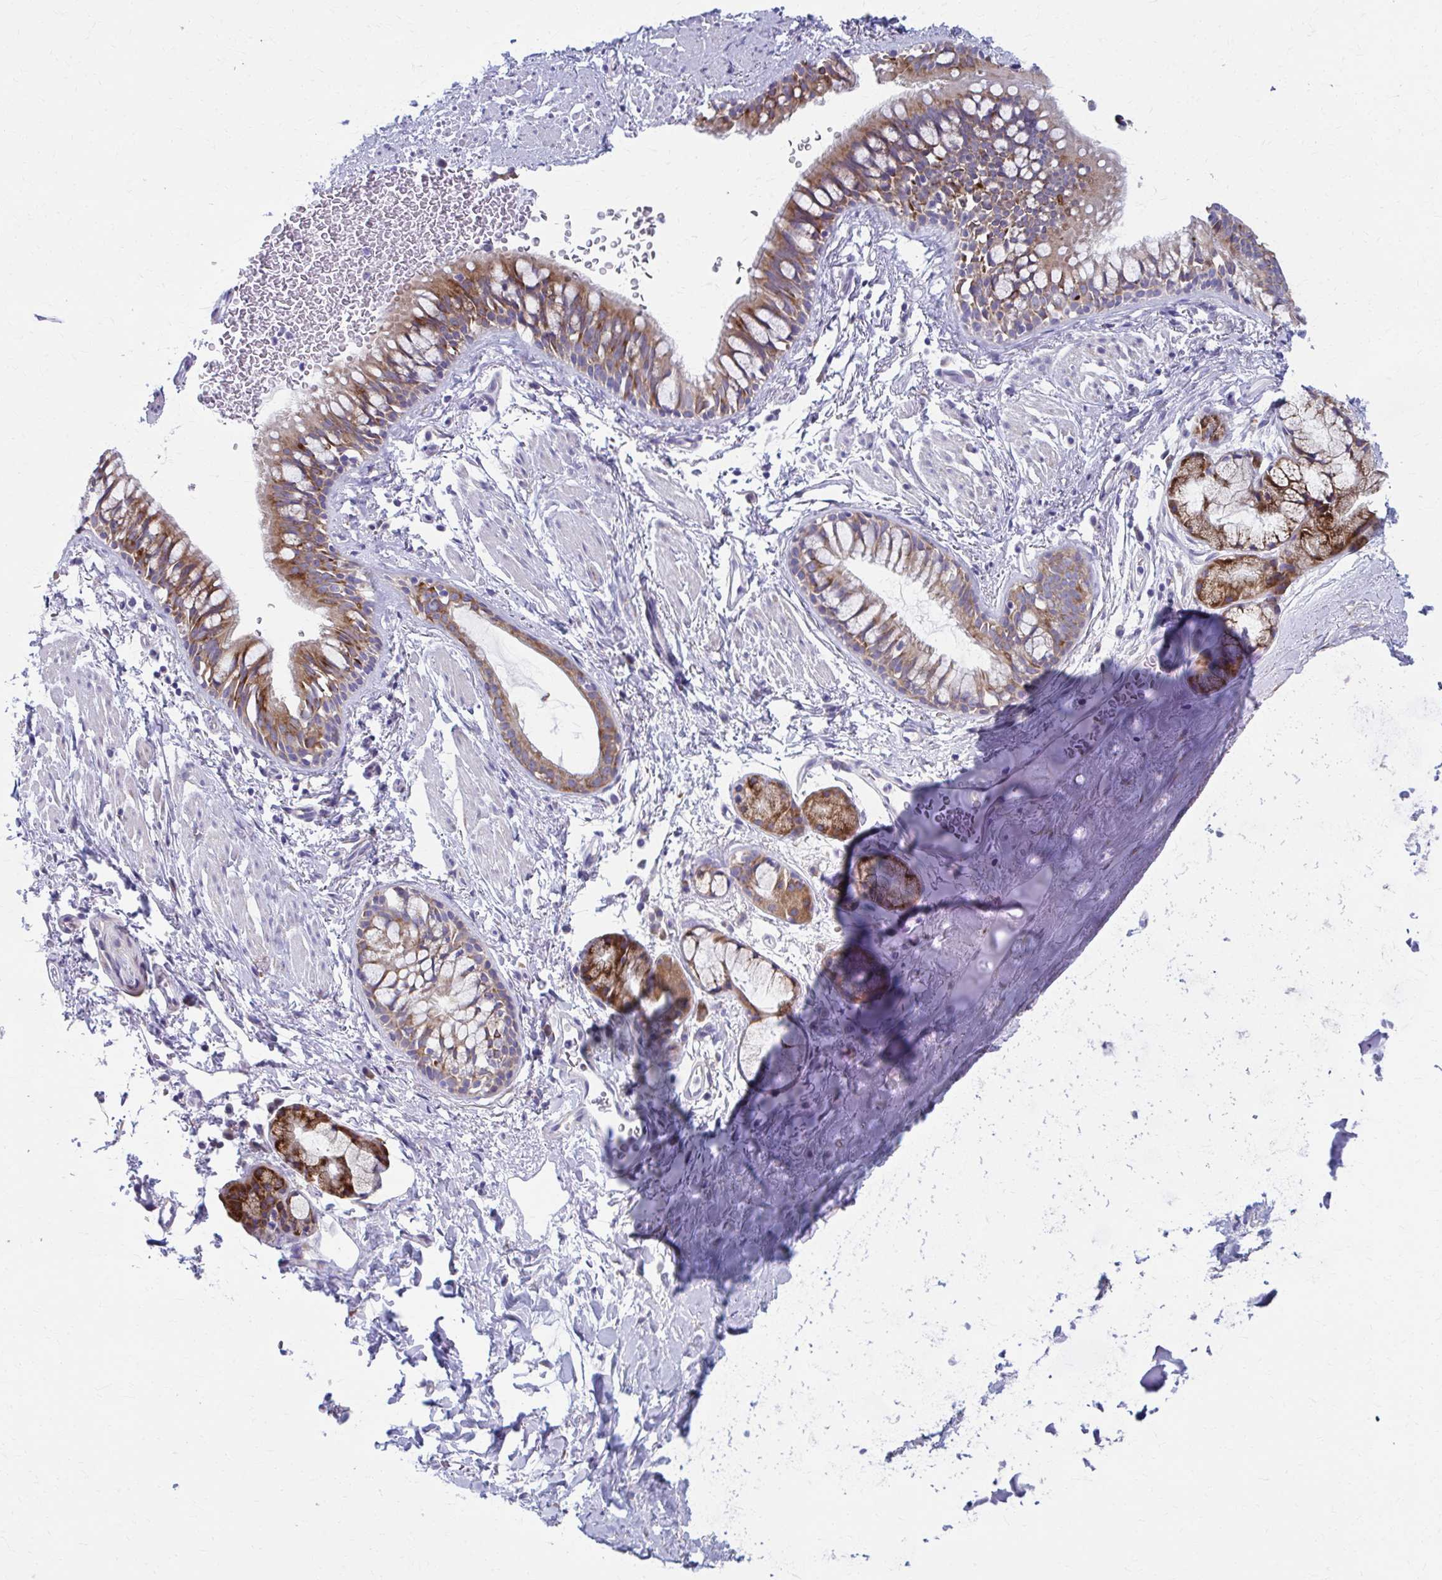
{"staining": {"intensity": "strong", "quantity": ">75%", "location": "cytoplasmic/membranous"}, "tissue": "bronchus", "cell_type": "Respiratory epithelial cells", "image_type": "normal", "snomed": [{"axis": "morphology", "description": "Normal tissue, NOS"}, {"axis": "topography", "description": "Lymph node"}, {"axis": "topography", "description": "Cartilage tissue"}, {"axis": "topography", "description": "Bronchus"}], "caption": "Bronchus stained for a protein demonstrates strong cytoplasmic/membranous positivity in respiratory epithelial cells.", "gene": "SPATS2L", "patient": {"sex": "female", "age": 70}}